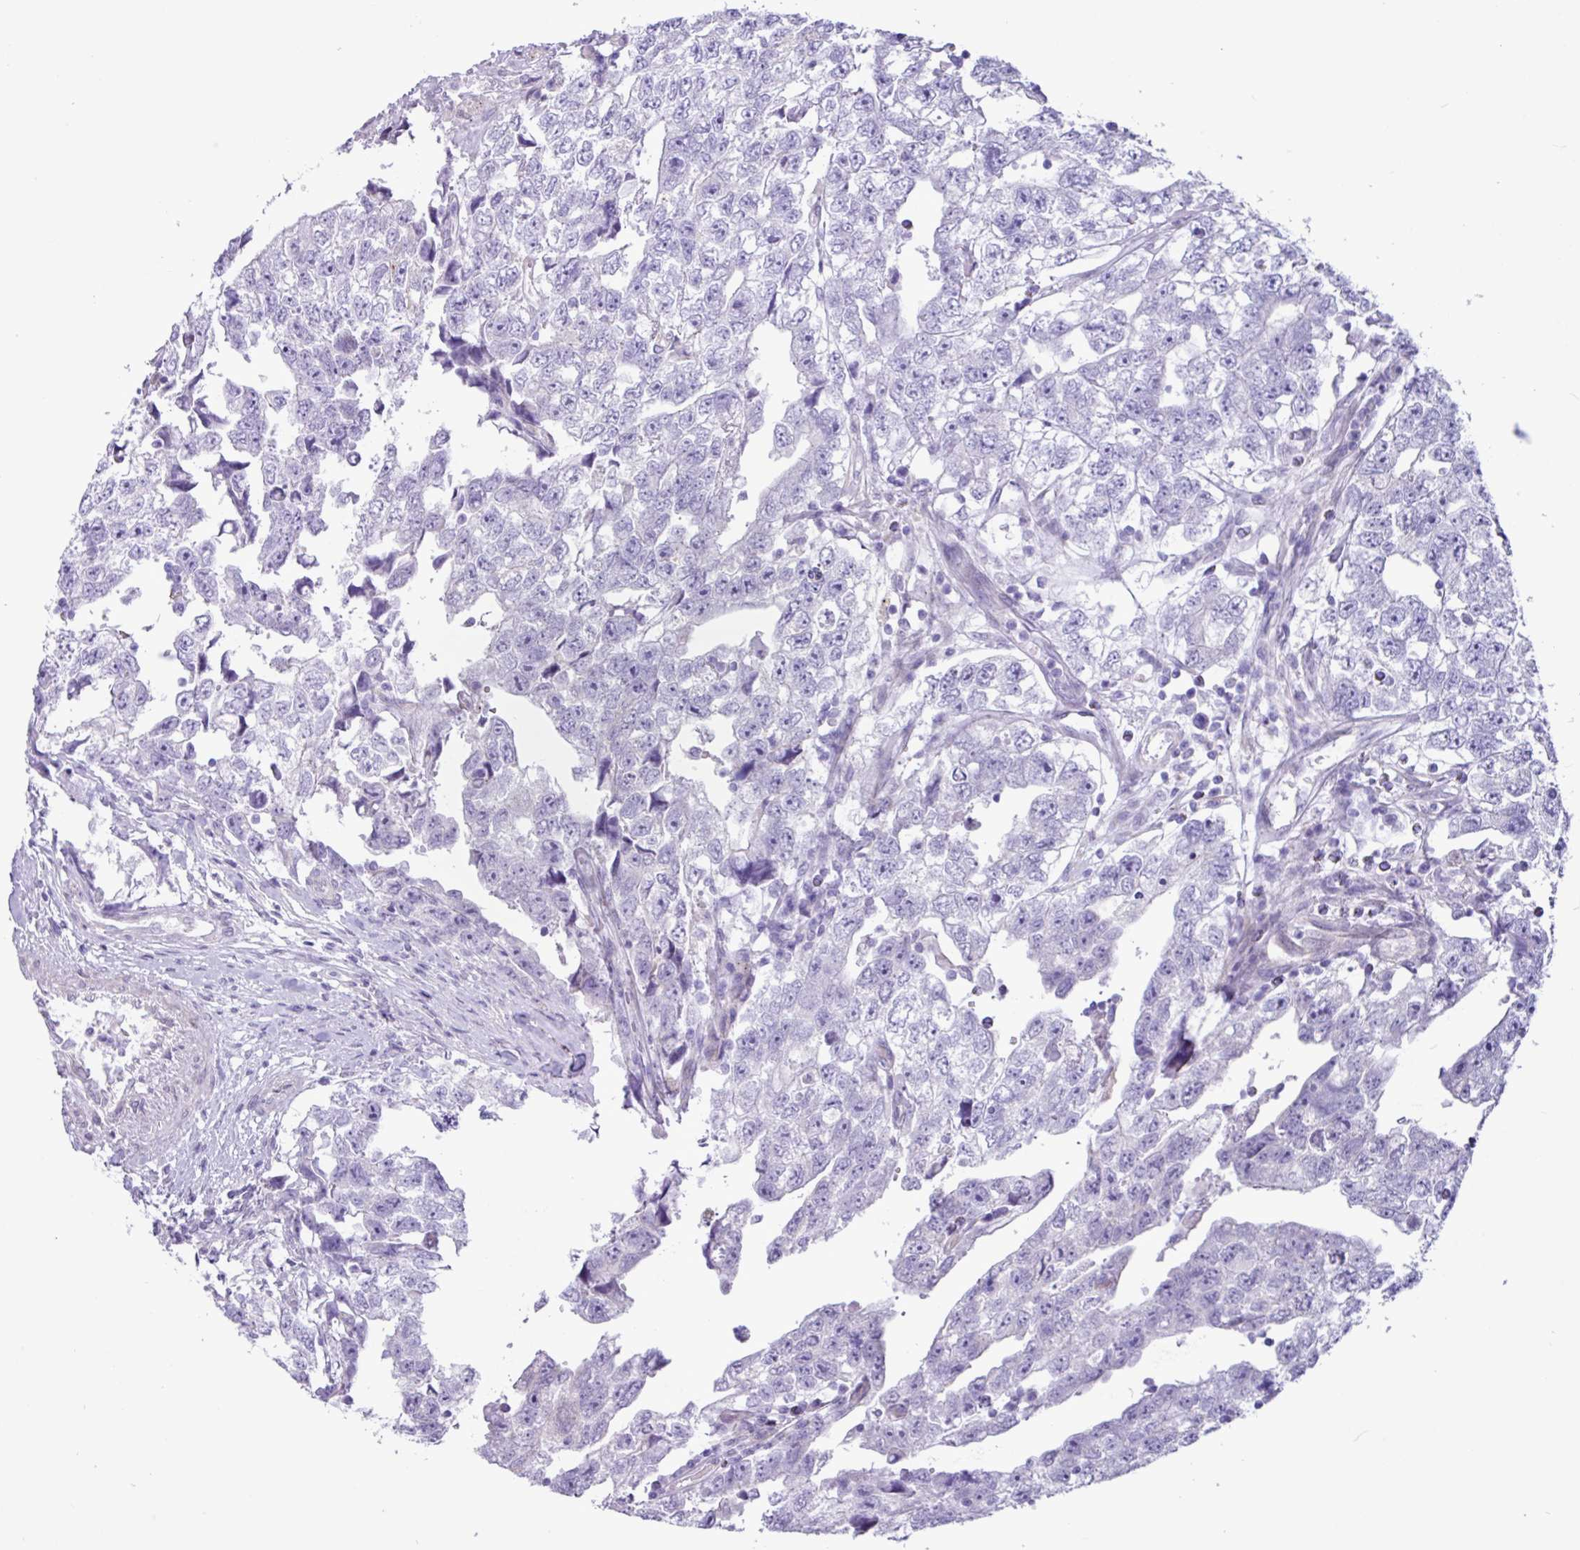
{"staining": {"intensity": "negative", "quantity": "none", "location": "none"}, "tissue": "testis cancer", "cell_type": "Tumor cells", "image_type": "cancer", "snomed": [{"axis": "morphology", "description": "Carcinoma, Embryonal, NOS"}, {"axis": "topography", "description": "Testis"}], "caption": "Testis cancer was stained to show a protein in brown. There is no significant expression in tumor cells.", "gene": "SLC38A1", "patient": {"sex": "male", "age": 22}}